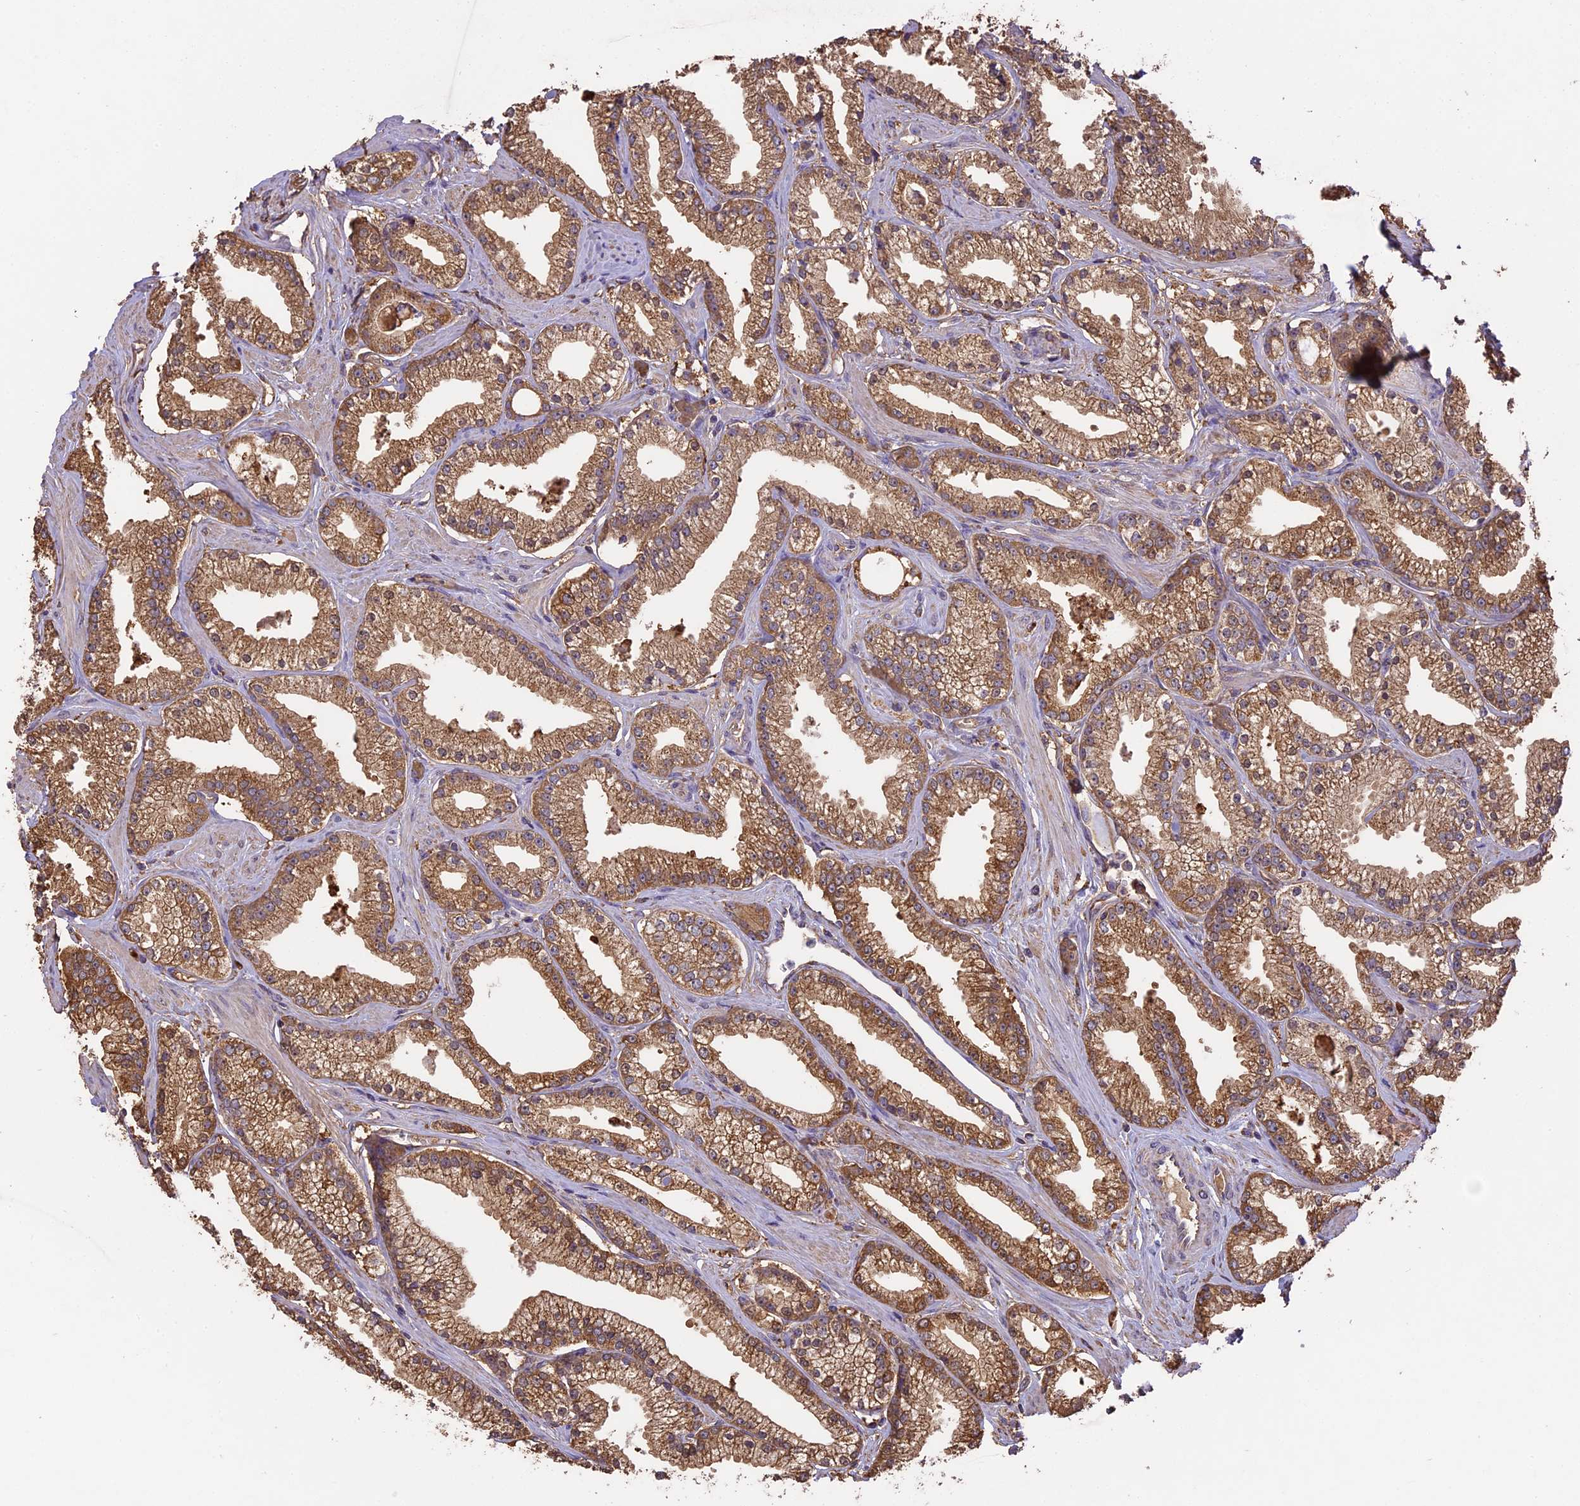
{"staining": {"intensity": "moderate", "quantity": ">75%", "location": "cytoplasmic/membranous,nuclear"}, "tissue": "prostate cancer", "cell_type": "Tumor cells", "image_type": "cancer", "snomed": [{"axis": "morphology", "description": "Adenocarcinoma, High grade"}, {"axis": "topography", "description": "Prostate"}], "caption": "Tumor cells reveal medium levels of moderate cytoplasmic/membranous and nuclear expression in approximately >75% of cells in human prostate cancer.", "gene": "ARHGAP19", "patient": {"sex": "male", "age": 67}}